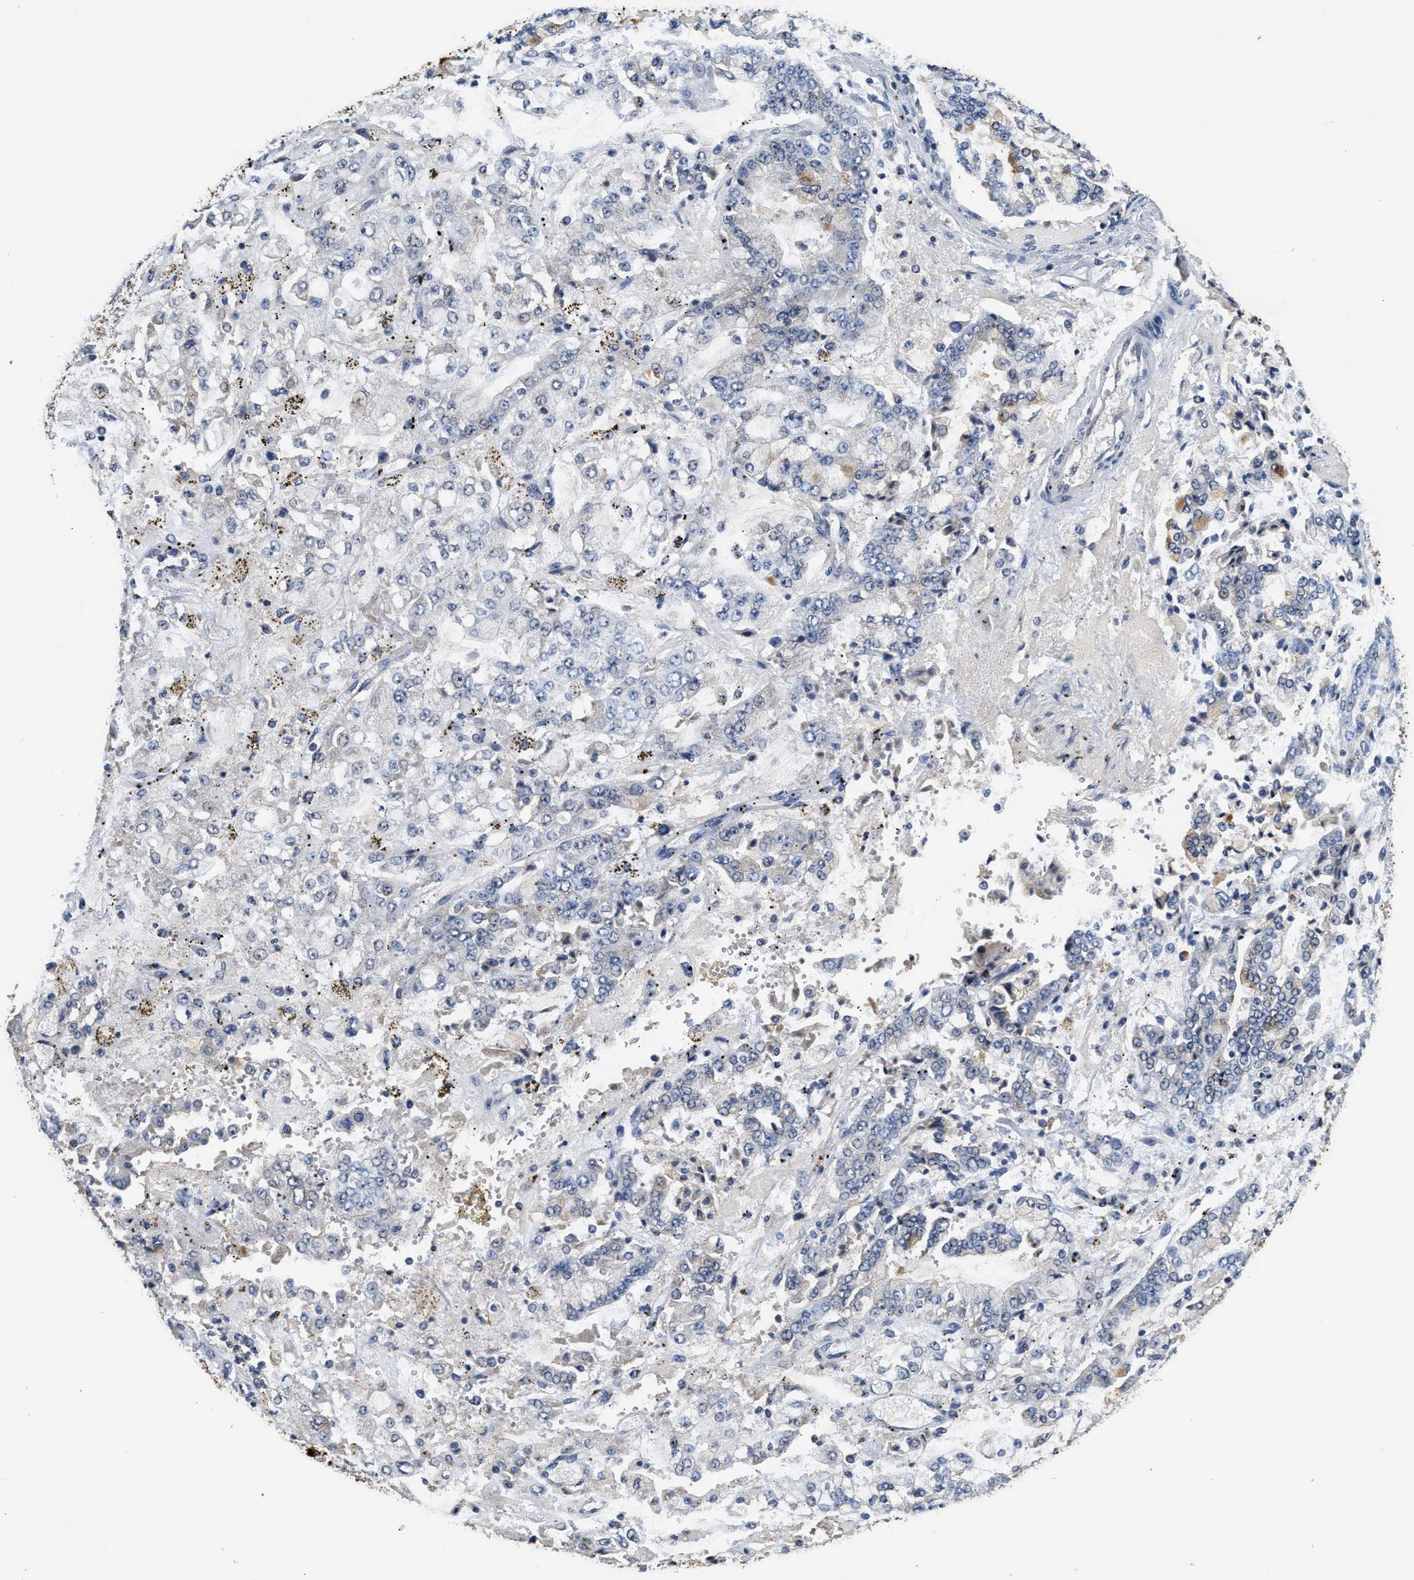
{"staining": {"intensity": "weak", "quantity": "<25%", "location": "cytoplasmic/membranous"}, "tissue": "stomach cancer", "cell_type": "Tumor cells", "image_type": "cancer", "snomed": [{"axis": "morphology", "description": "Adenocarcinoma, NOS"}, {"axis": "topography", "description": "Stomach"}], "caption": "Tumor cells show no significant positivity in stomach cancer.", "gene": "PDAP1", "patient": {"sex": "male", "age": 76}}